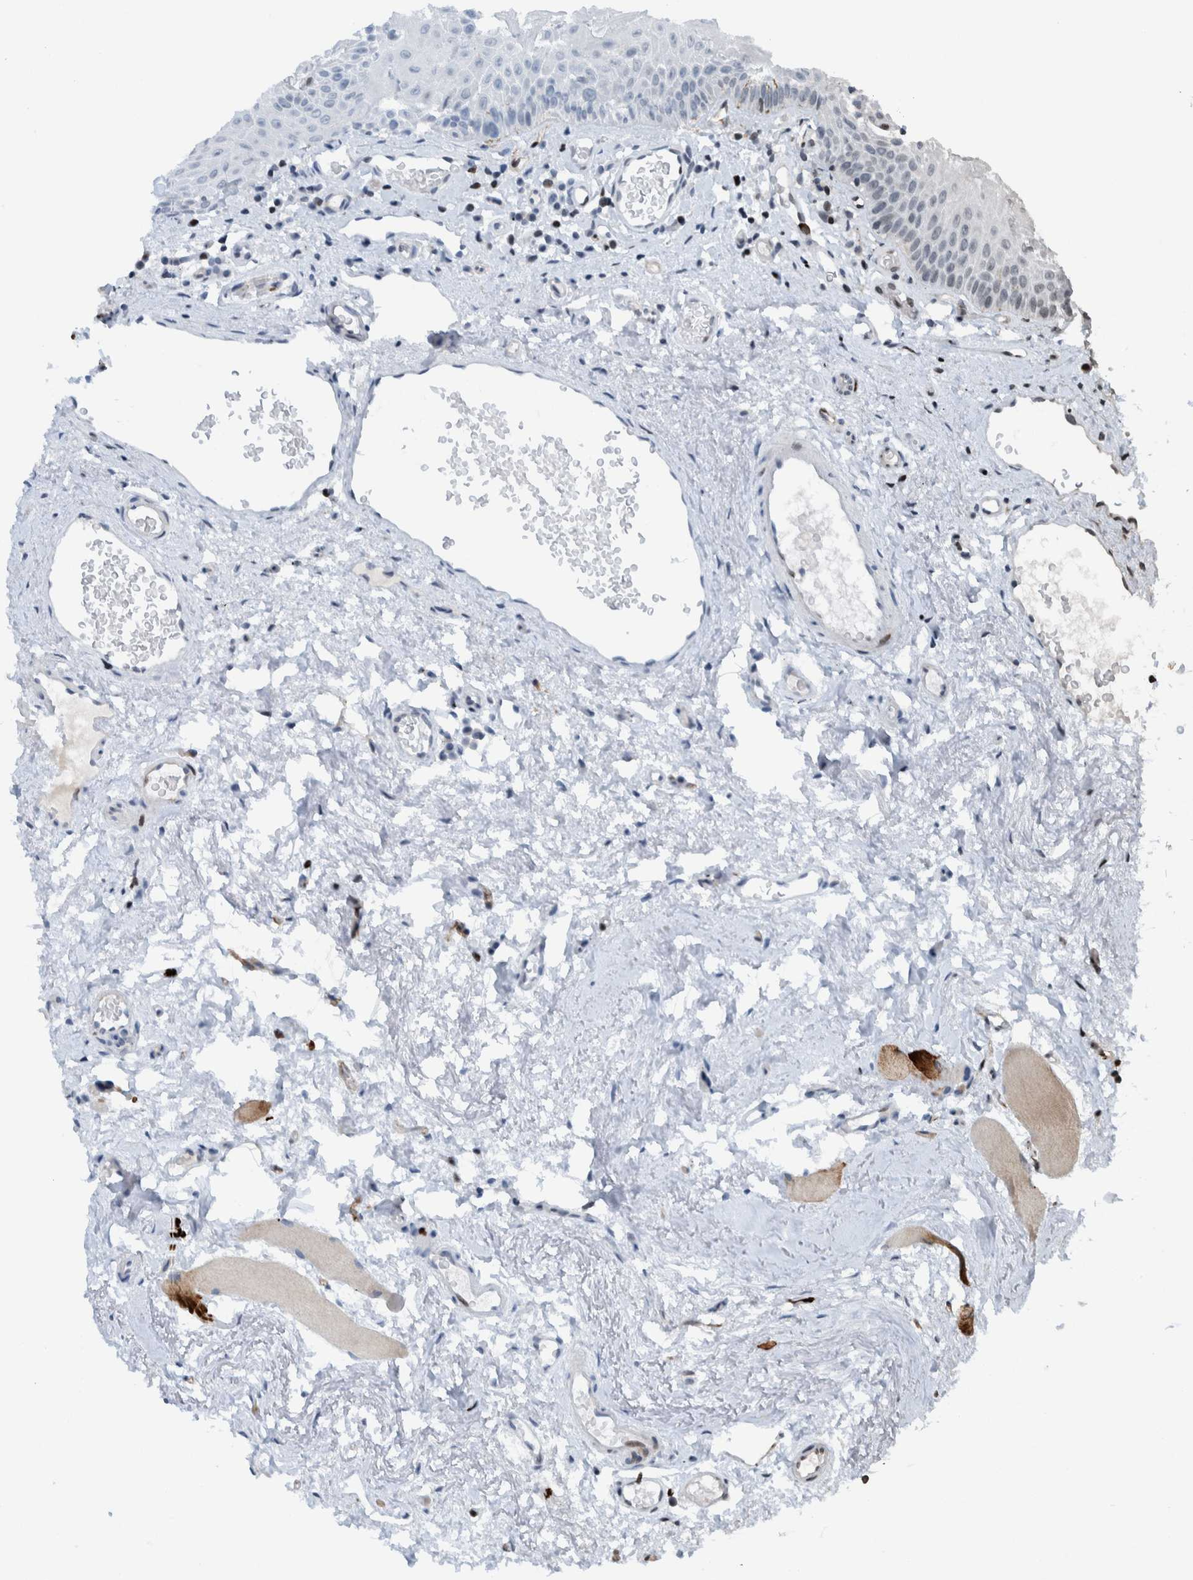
{"staining": {"intensity": "weak", "quantity": "<25%", "location": "nuclear"}, "tissue": "oral mucosa", "cell_type": "Squamous epithelial cells", "image_type": "normal", "snomed": [{"axis": "morphology", "description": "Normal tissue, NOS"}, {"axis": "topography", "description": "Skeletal muscle"}, {"axis": "topography", "description": "Oral tissue"}, {"axis": "topography", "description": "Peripheral nerve tissue"}], "caption": "High magnification brightfield microscopy of unremarkable oral mucosa stained with DAB (3,3'-diaminobenzidine) (brown) and counterstained with hematoxylin (blue): squamous epithelial cells show no significant expression.", "gene": "ZNF366", "patient": {"sex": "female", "age": 84}}